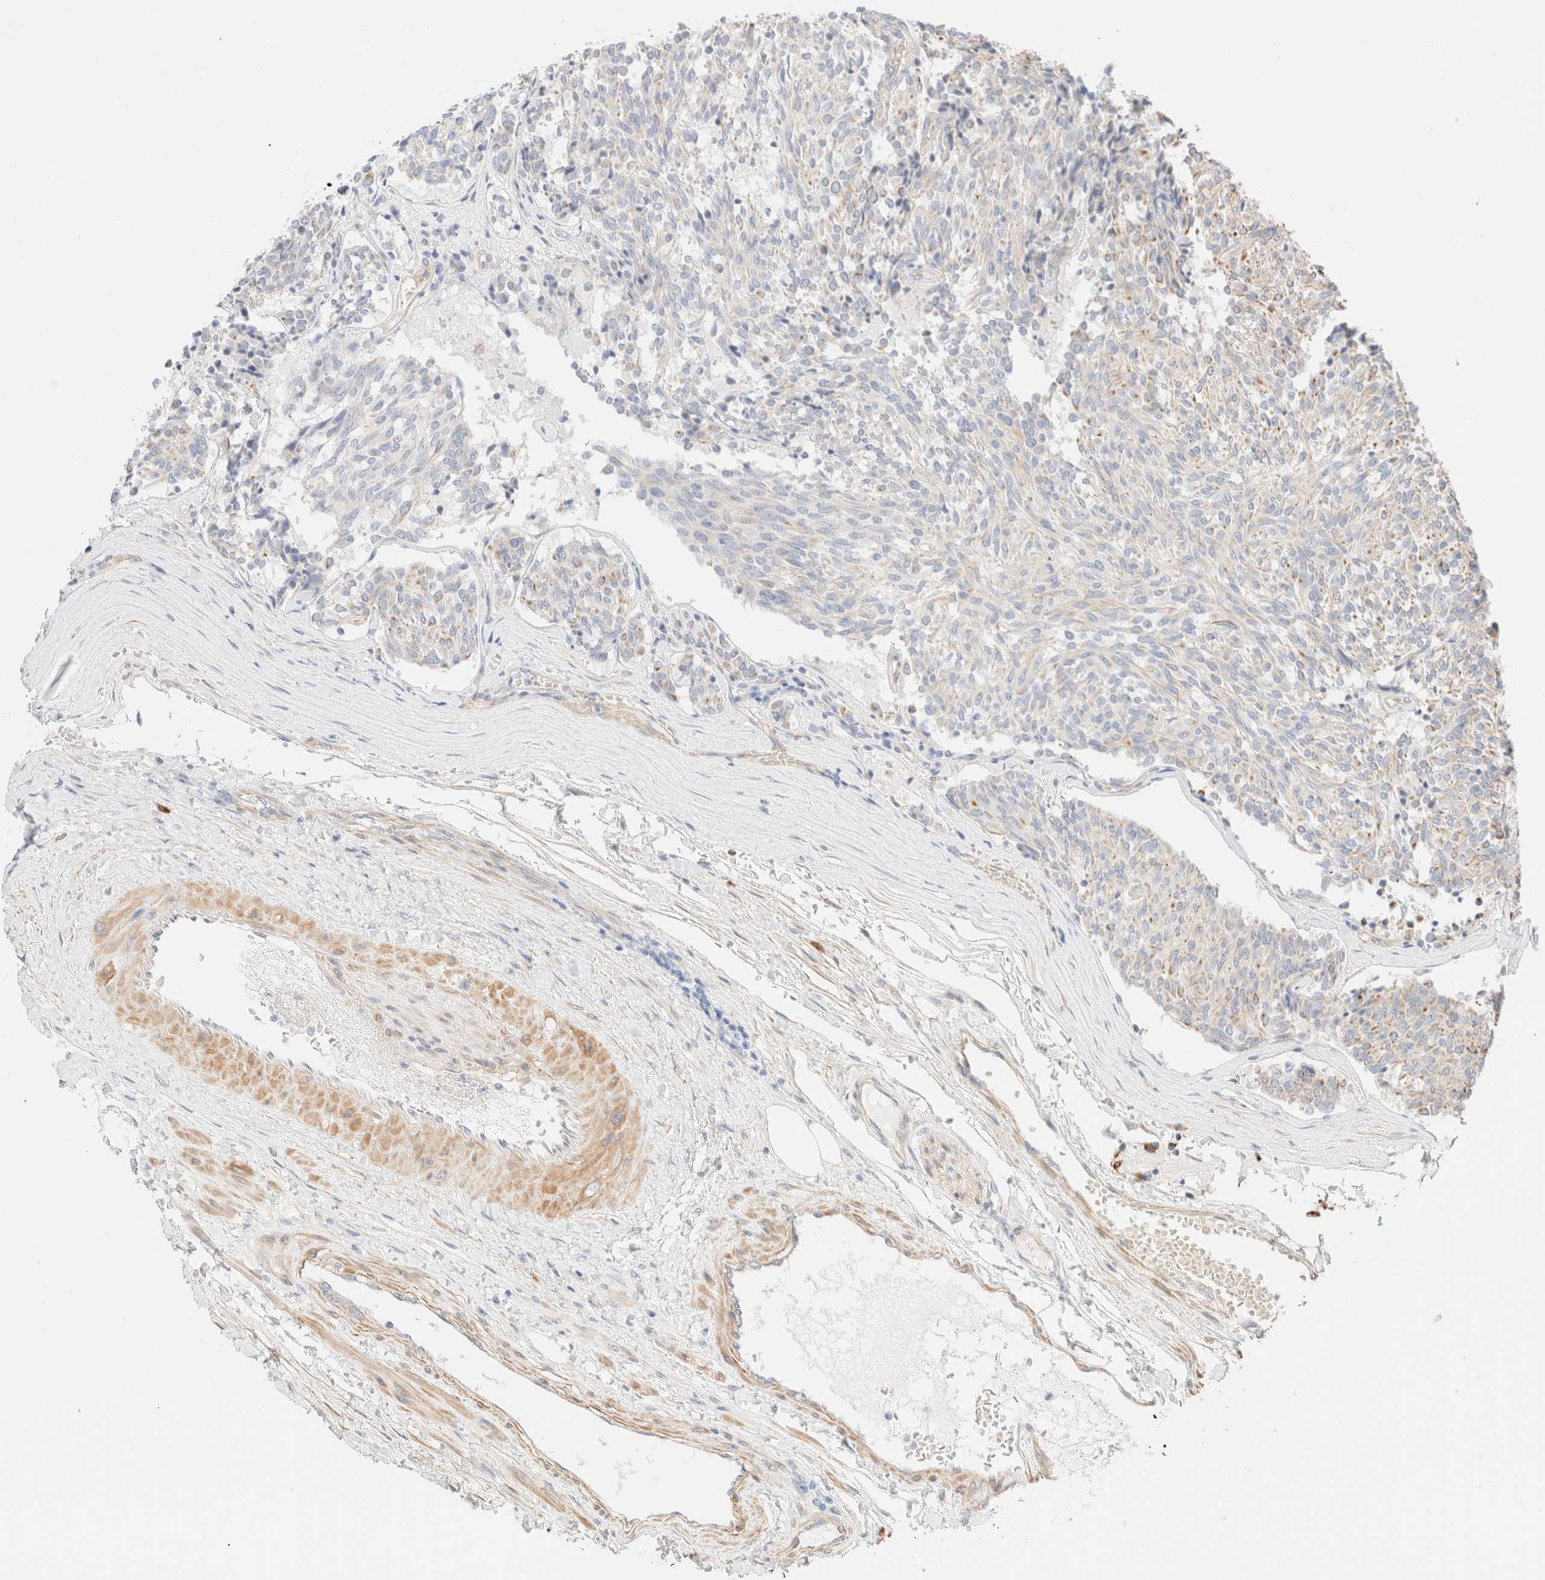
{"staining": {"intensity": "weak", "quantity": "25%-75%", "location": "cytoplasmic/membranous"}, "tissue": "carcinoid", "cell_type": "Tumor cells", "image_type": "cancer", "snomed": [{"axis": "morphology", "description": "Carcinoid, malignant, NOS"}, {"axis": "topography", "description": "Pancreas"}], "caption": "Carcinoid stained with DAB IHC shows low levels of weak cytoplasmic/membranous staining in about 25%-75% of tumor cells. (Brightfield microscopy of DAB IHC at high magnification).", "gene": "NIBAN2", "patient": {"sex": "female", "age": 54}}